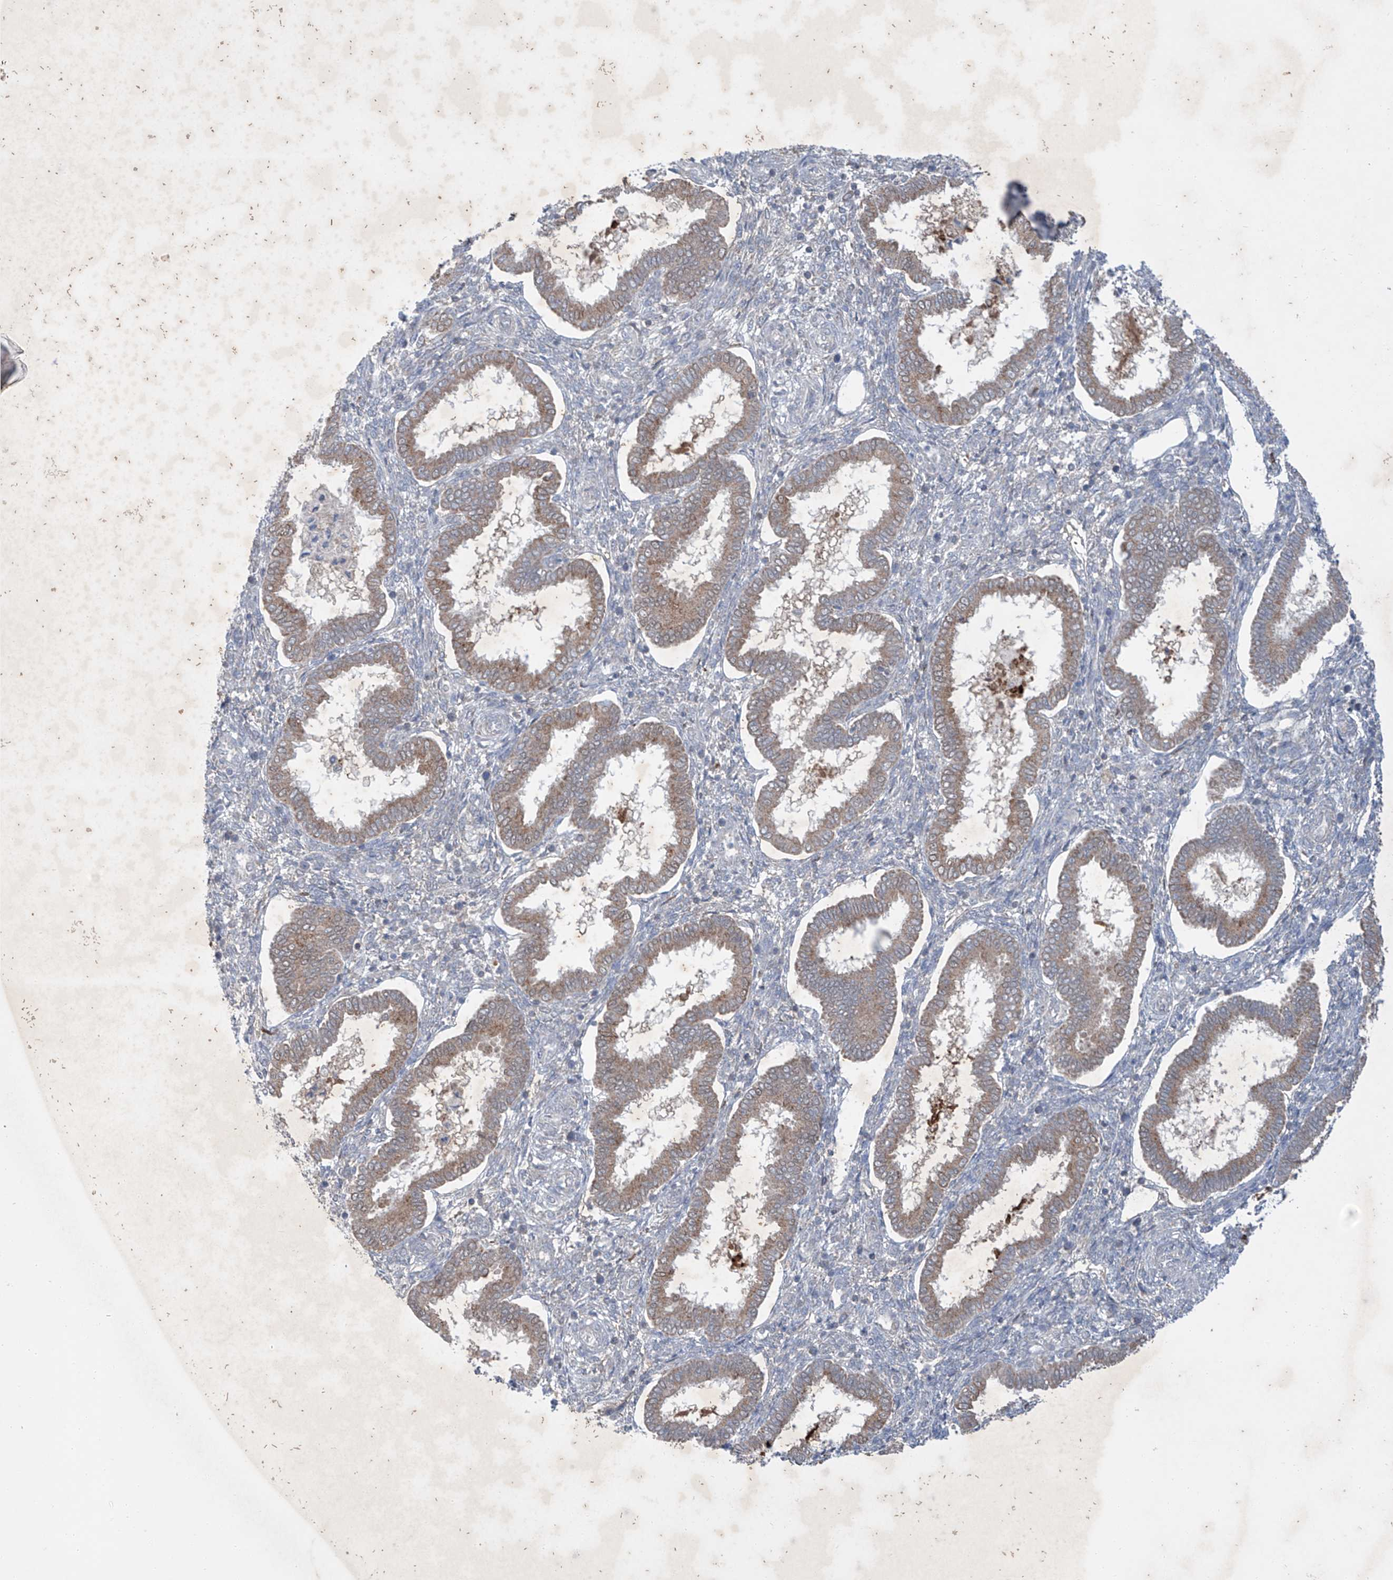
{"staining": {"intensity": "negative", "quantity": "none", "location": "none"}, "tissue": "endometrium", "cell_type": "Cells in endometrial stroma", "image_type": "normal", "snomed": [{"axis": "morphology", "description": "Normal tissue, NOS"}, {"axis": "topography", "description": "Endometrium"}], "caption": "The immunohistochemistry (IHC) histopathology image has no significant expression in cells in endometrial stroma of endometrium.", "gene": "SIX4", "patient": {"sex": "female", "age": 24}}